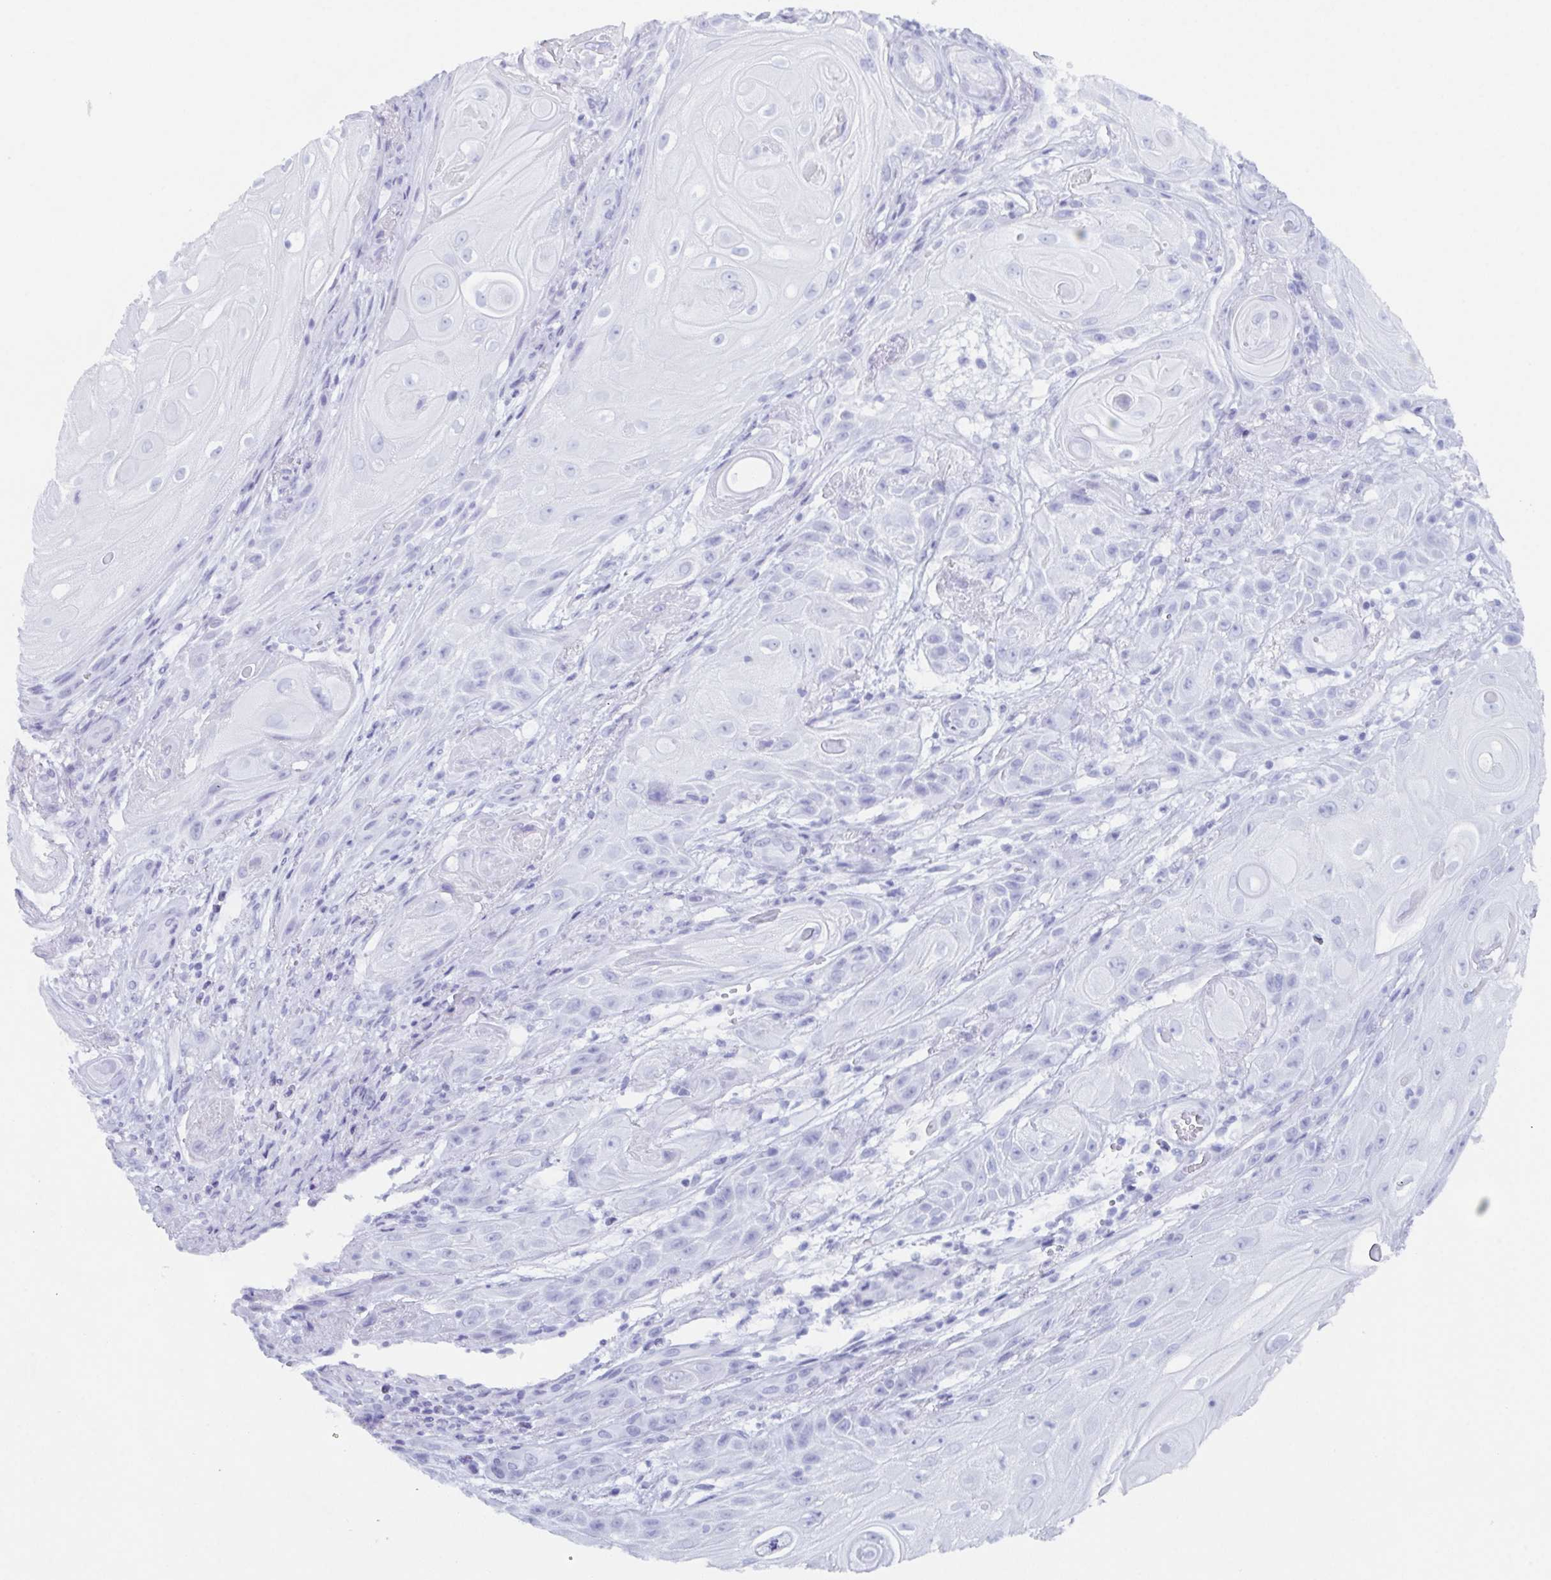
{"staining": {"intensity": "negative", "quantity": "none", "location": "none"}, "tissue": "skin cancer", "cell_type": "Tumor cells", "image_type": "cancer", "snomed": [{"axis": "morphology", "description": "Squamous cell carcinoma, NOS"}, {"axis": "topography", "description": "Skin"}], "caption": "Immunohistochemistry histopathology image of squamous cell carcinoma (skin) stained for a protein (brown), which reveals no staining in tumor cells.", "gene": "ZFP64", "patient": {"sex": "male", "age": 62}}